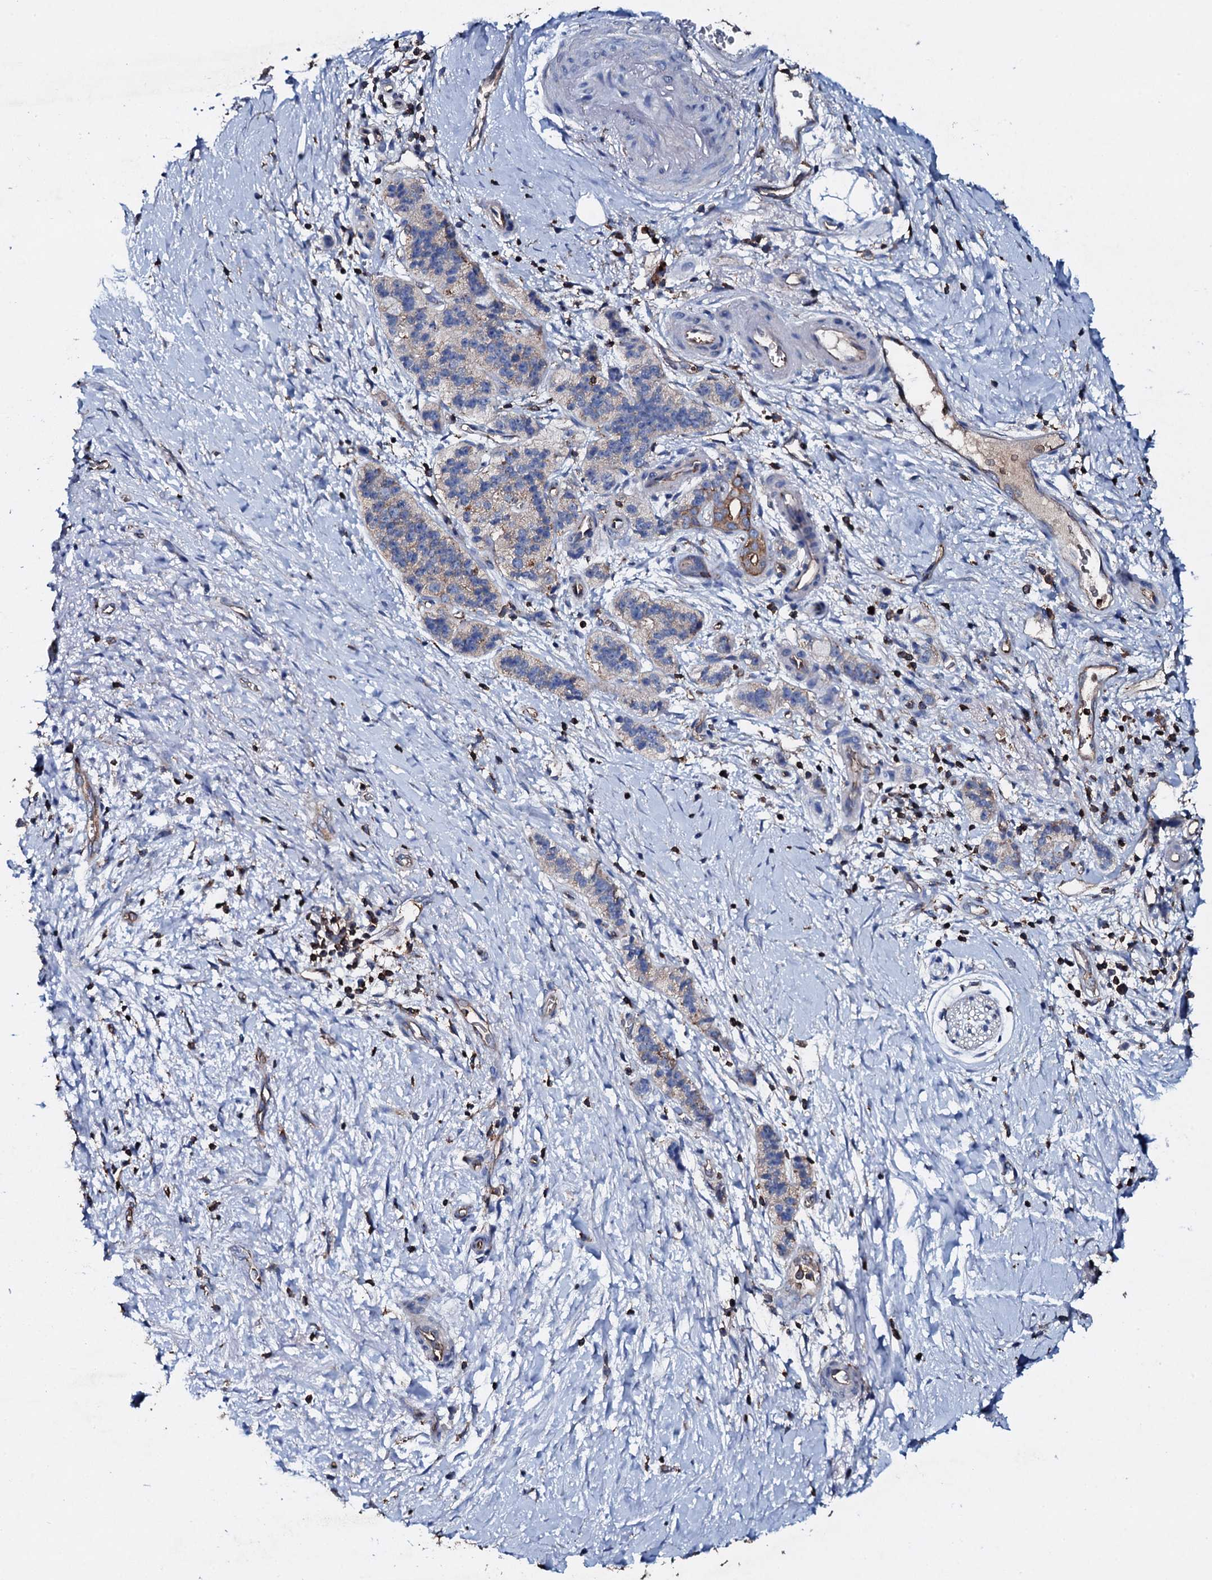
{"staining": {"intensity": "moderate", "quantity": "<25%", "location": "cytoplasmic/membranous"}, "tissue": "pancreatic cancer", "cell_type": "Tumor cells", "image_type": "cancer", "snomed": [{"axis": "morphology", "description": "Adenocarcinoma, NOS"}, {"axis": "topography", "description": "Pancreas"}], "caption": "Immunohistochemical staining of pancreatic cancer demonstrates low levels of moderate cytoplasmic/membranous positivity in approximately <25% of tumor cells. (Brightfield microscopy of DAB IHC at high magnification).", "gene": "MS4A4E", "patient": {"sex": "male", "age": 50}}